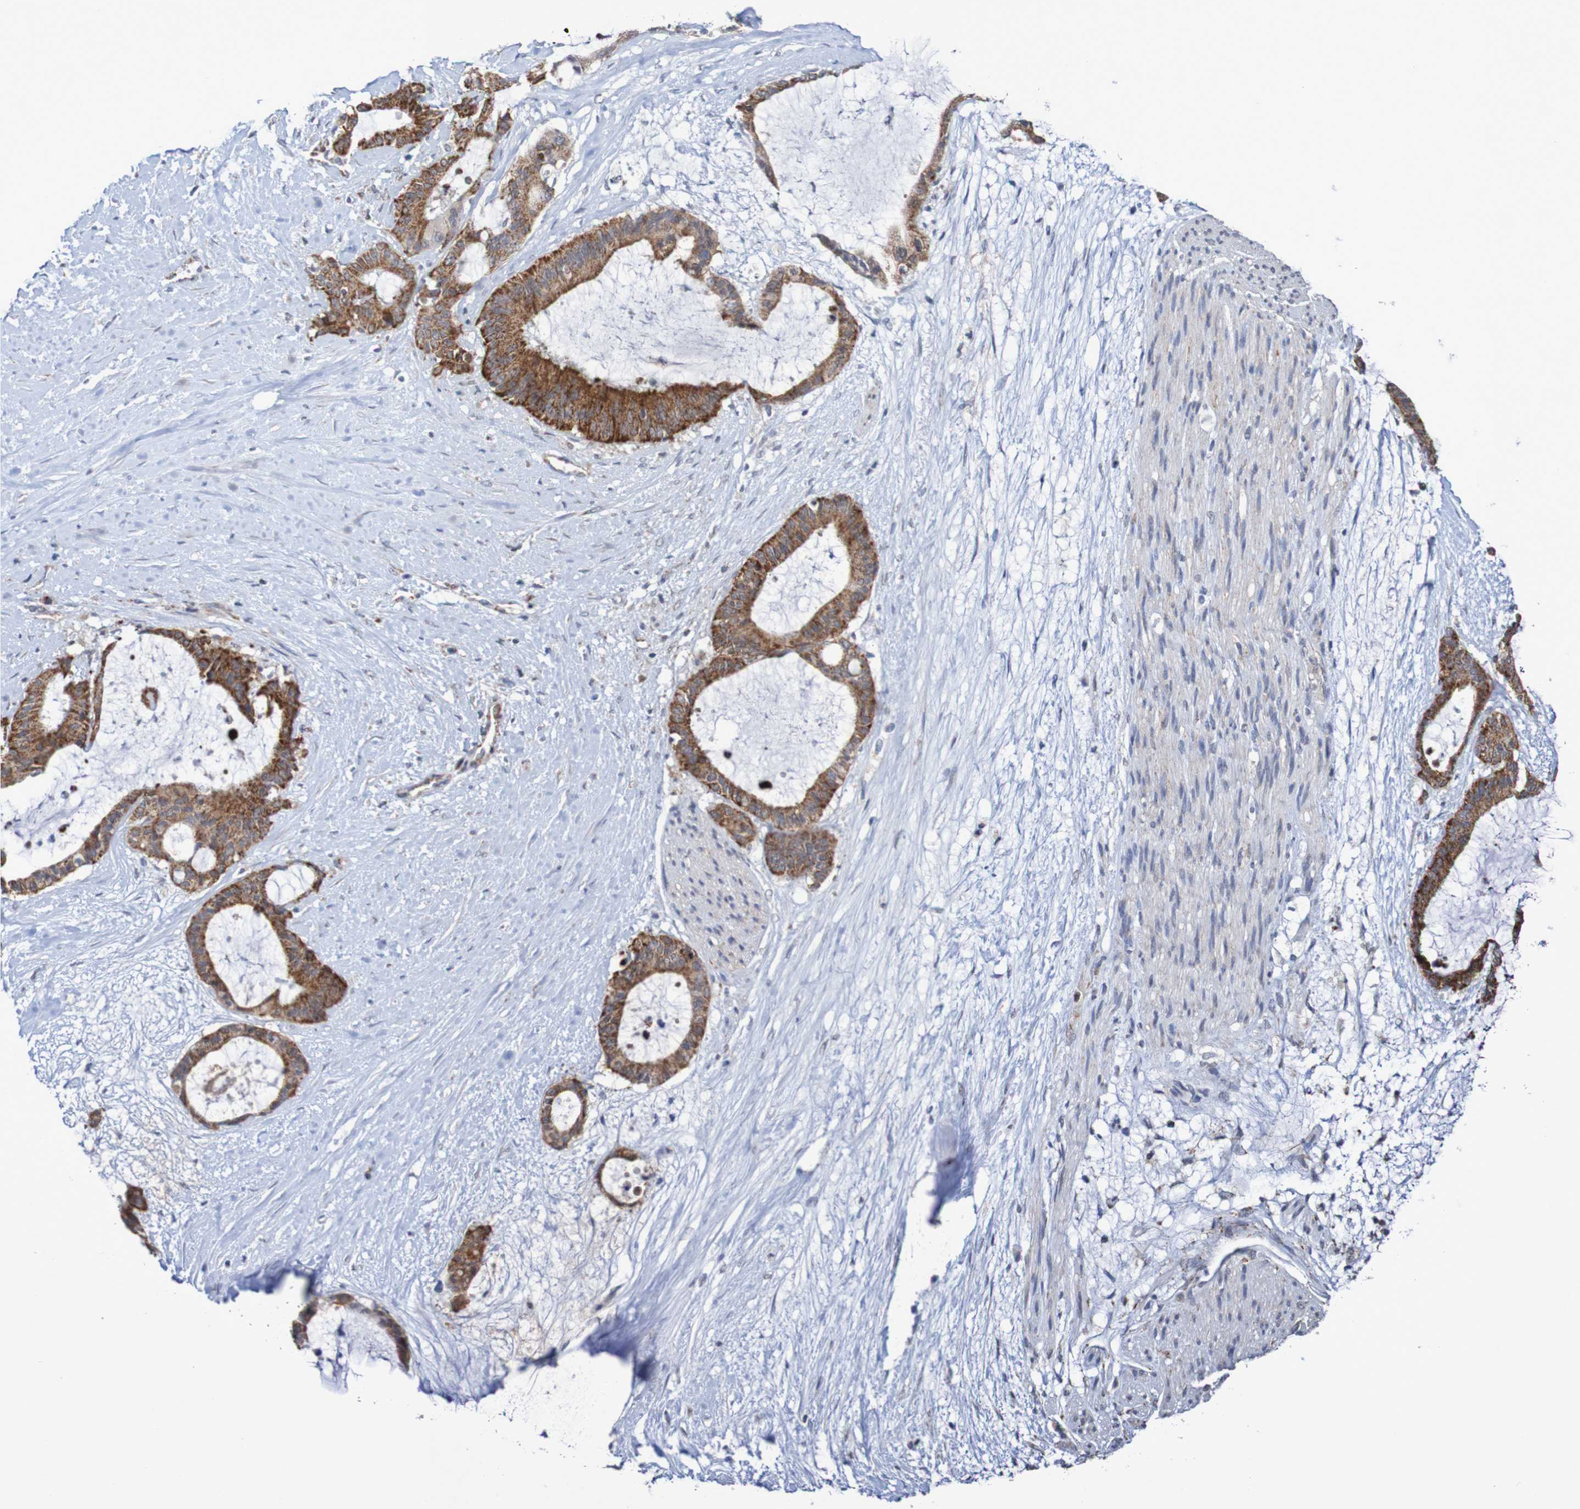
{"staining": {"intensity": "strong", "quantity": ">75%", "location": "cytoplasmic/membranous"}, "tissue": "liver cancer", "cell_type": "Tumor cells", "image_type": "cancer", "snomed": [{"axis": "morphology", "description": "Cholangiocarcinoma"}, {"axis": "topography", "description": "Liver"}], "caption": "Cholangiocarcinoma (liver) stained with IHC shows strong cytoplasmic/membranous expression in about >75% of tumor cells.", "gene": "DVL1", "patient": {"sex": "female", "age": 73}}